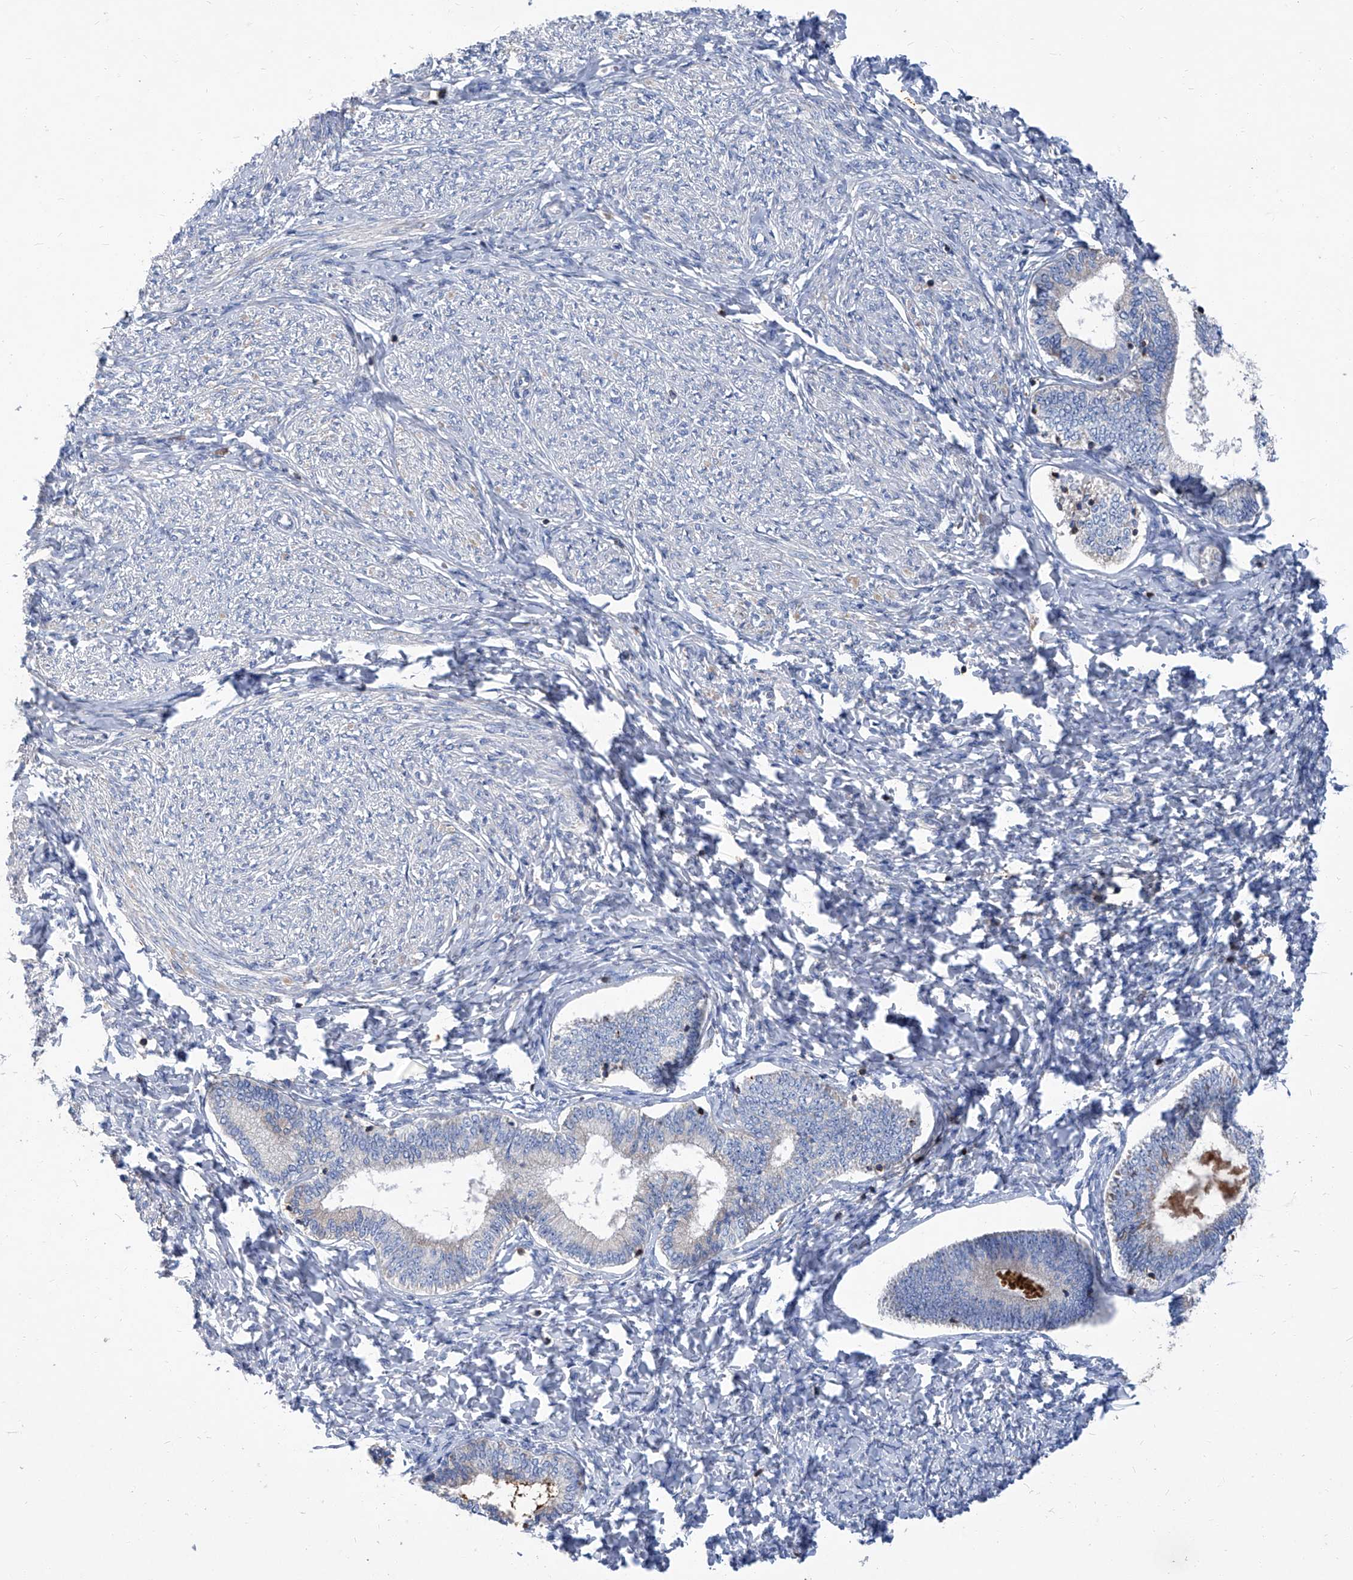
{"staining": {"intensity": "negative", "quantity": "none", "location": "none"}, "tissue": "endometrium", "cell_type": "Cells in endometrial stroma", "image_type": "normal", "snomed": [{"axis": "morphology", "description": "Normal tissue, NOS"}, {"axis": "topography", "description": "Endometrium"}], "caption": "Immunohistochemistry histopathology image of unremarkable endometrium stained for a protein (brown), which exhibits no expression in cells in endometrial stroma. (Stains: DAB (3,3'-diaminobenzidine) IHC with hematoxylin counter stain, Microscopy: brightfield microscopy at high magnification).", "gene": "EPHA8", "patient": {"sex": "female", "age": 72}}